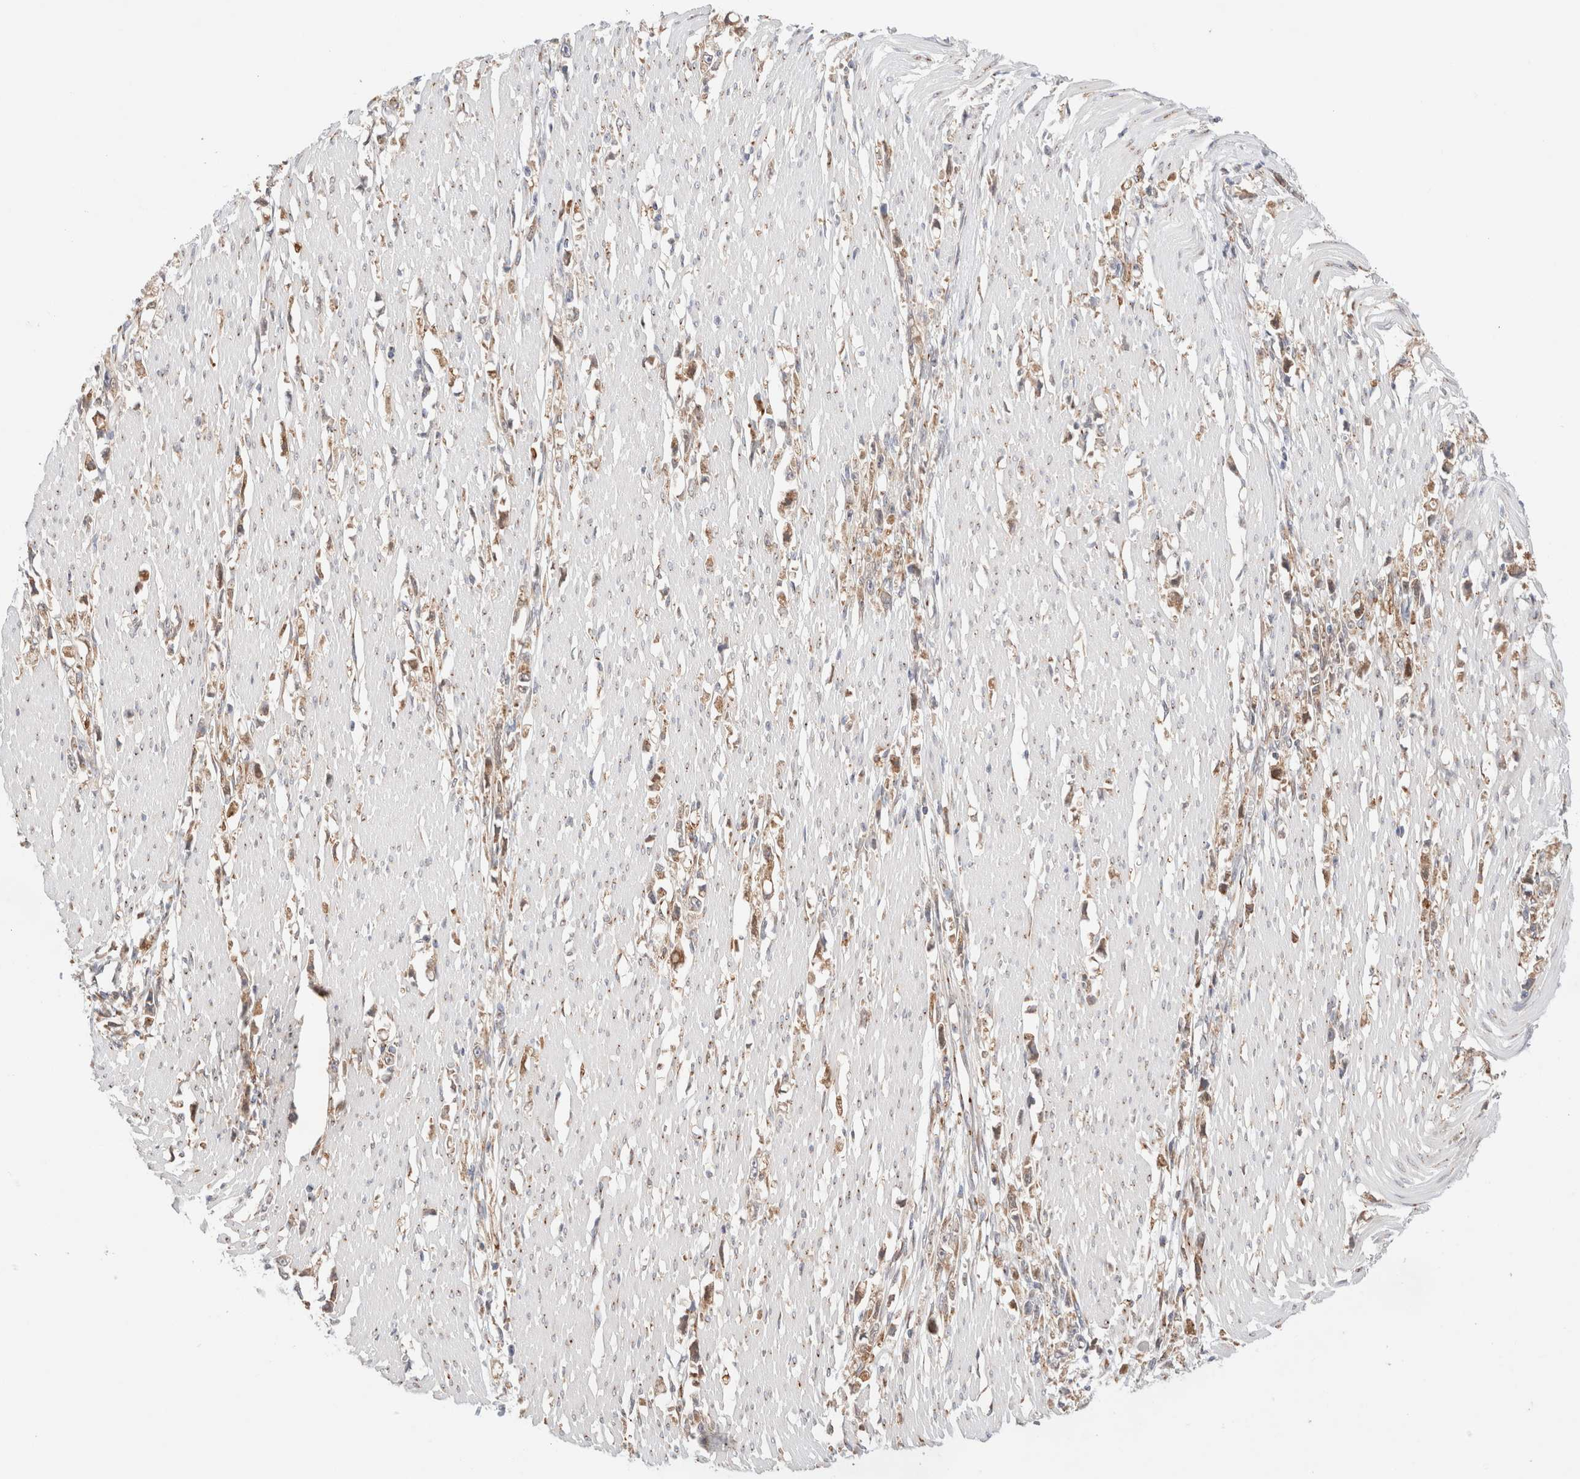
{"staining": {"intensity": "weak", "quantity": ">75%", "location": "cytoplasmic/membranous"}, "tissue": "stomach cancer", "cell_type": "Tumor cells", "image_type": "cancer", "snomed": [{"axis": "morphology", "description": "Adenocarcinoma, NOS"}, {"axis": "topography", "description": "Stomach"}], "caption": "High-power microscopy captured an IHC image of stomach cancer (adenocarcinoma), revealing weak cytoplasmic/membranous staining in approximately >75% of tumor cells.", "gene": "LMAN2L", "patient": {"sex": "female", "age": 59}}